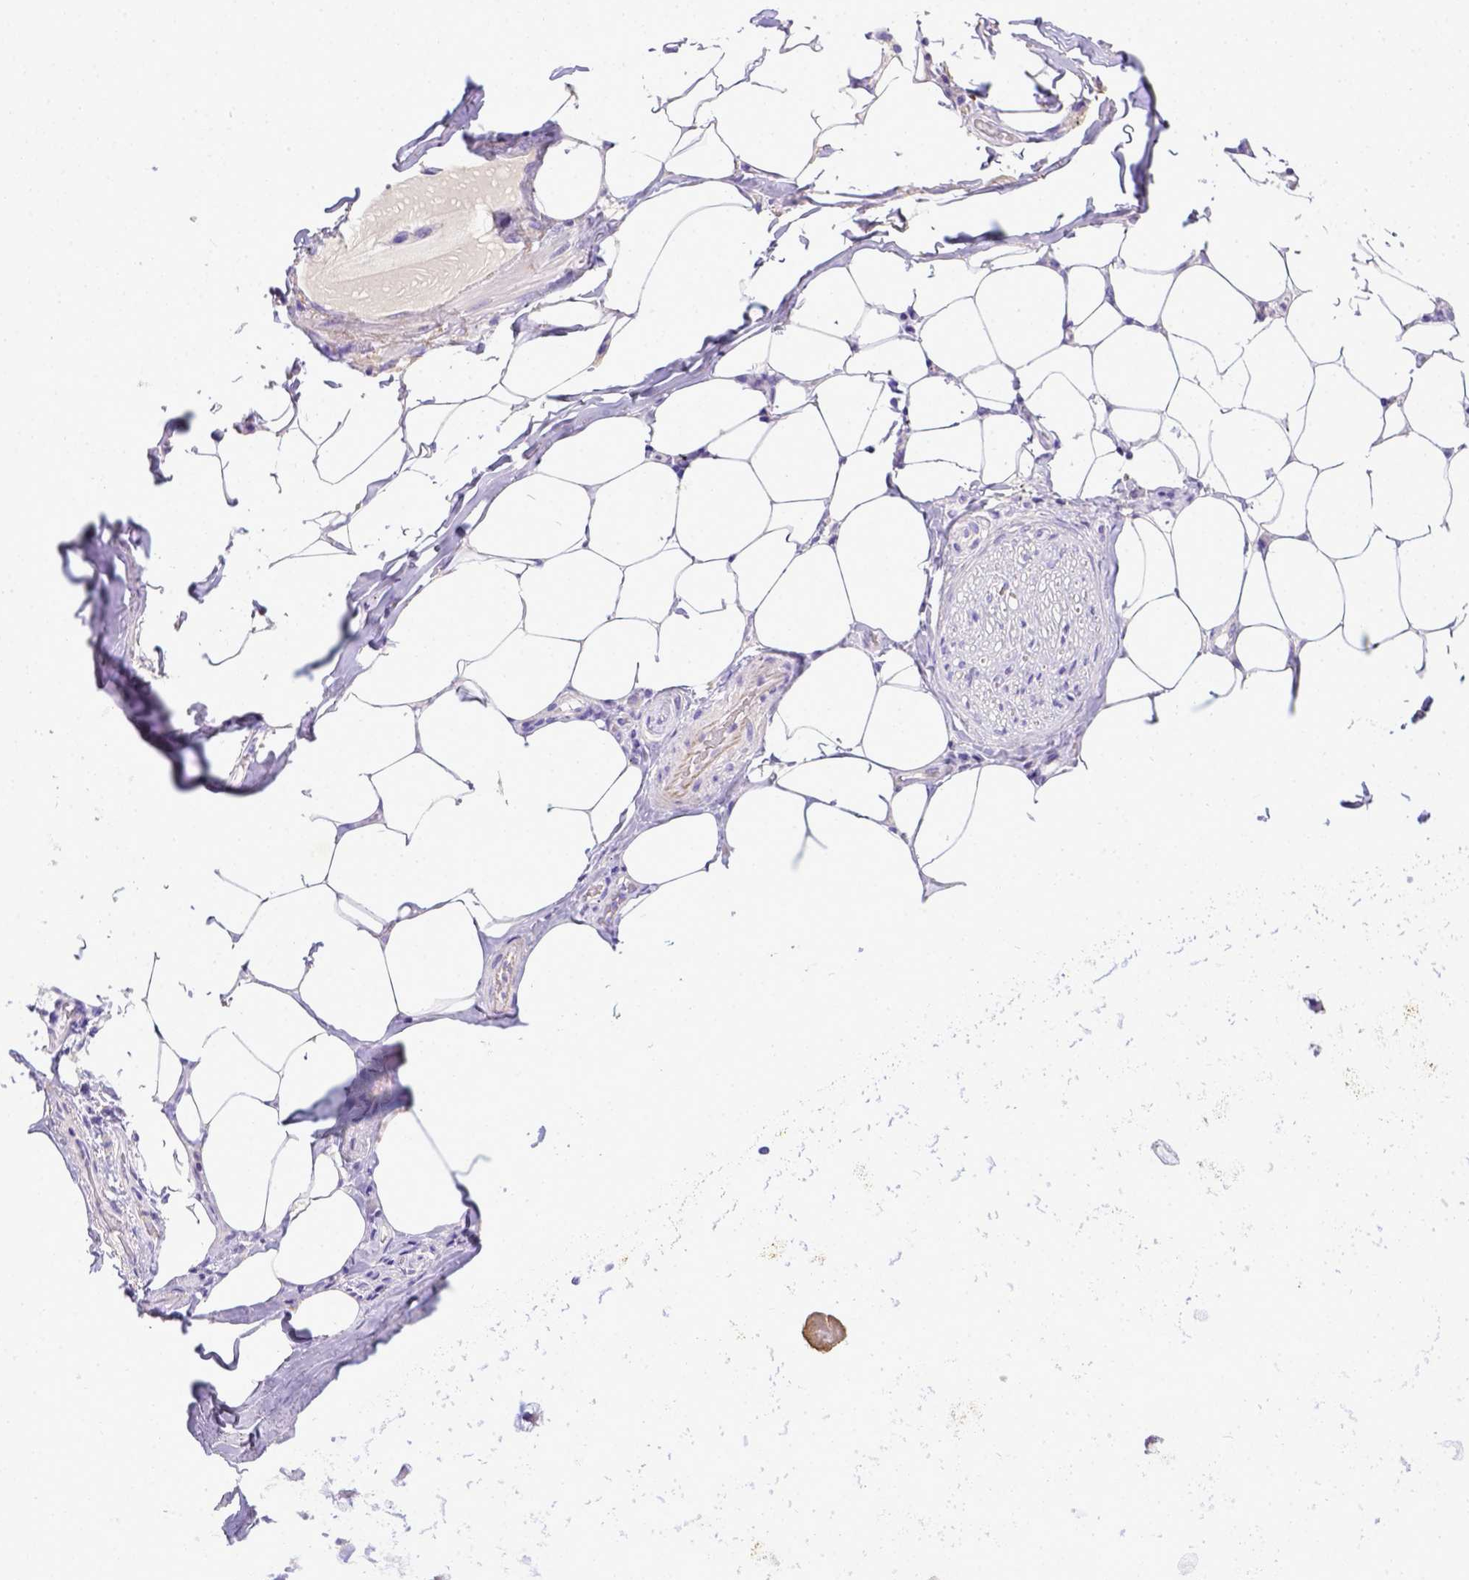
{"staining": {"intensity": "negative", "quantity": "none", "location": "none"}, "tissue": "adipose tissue", "cell_type": "Adipocytes", "image_type": "normal", "snomed": [{"axis": "morphology", "description": "Normal tissue, NOS"}, {"axis": "topography", "description": "Bronchus"}, {"axis": "topography", "description": "Lung"}], "caption": "DAB (3,3'-diaminobenzidine) immunohistochemical staining of unremarkable adipose tissue demonstrates no significant expression in adipocytes. The staining is performed using DAB brown chromogen with nuclei counter-stained in using hematoxylin.", "gene": "BTN1A1", "patient": {"sex": "female", "age": 57}}